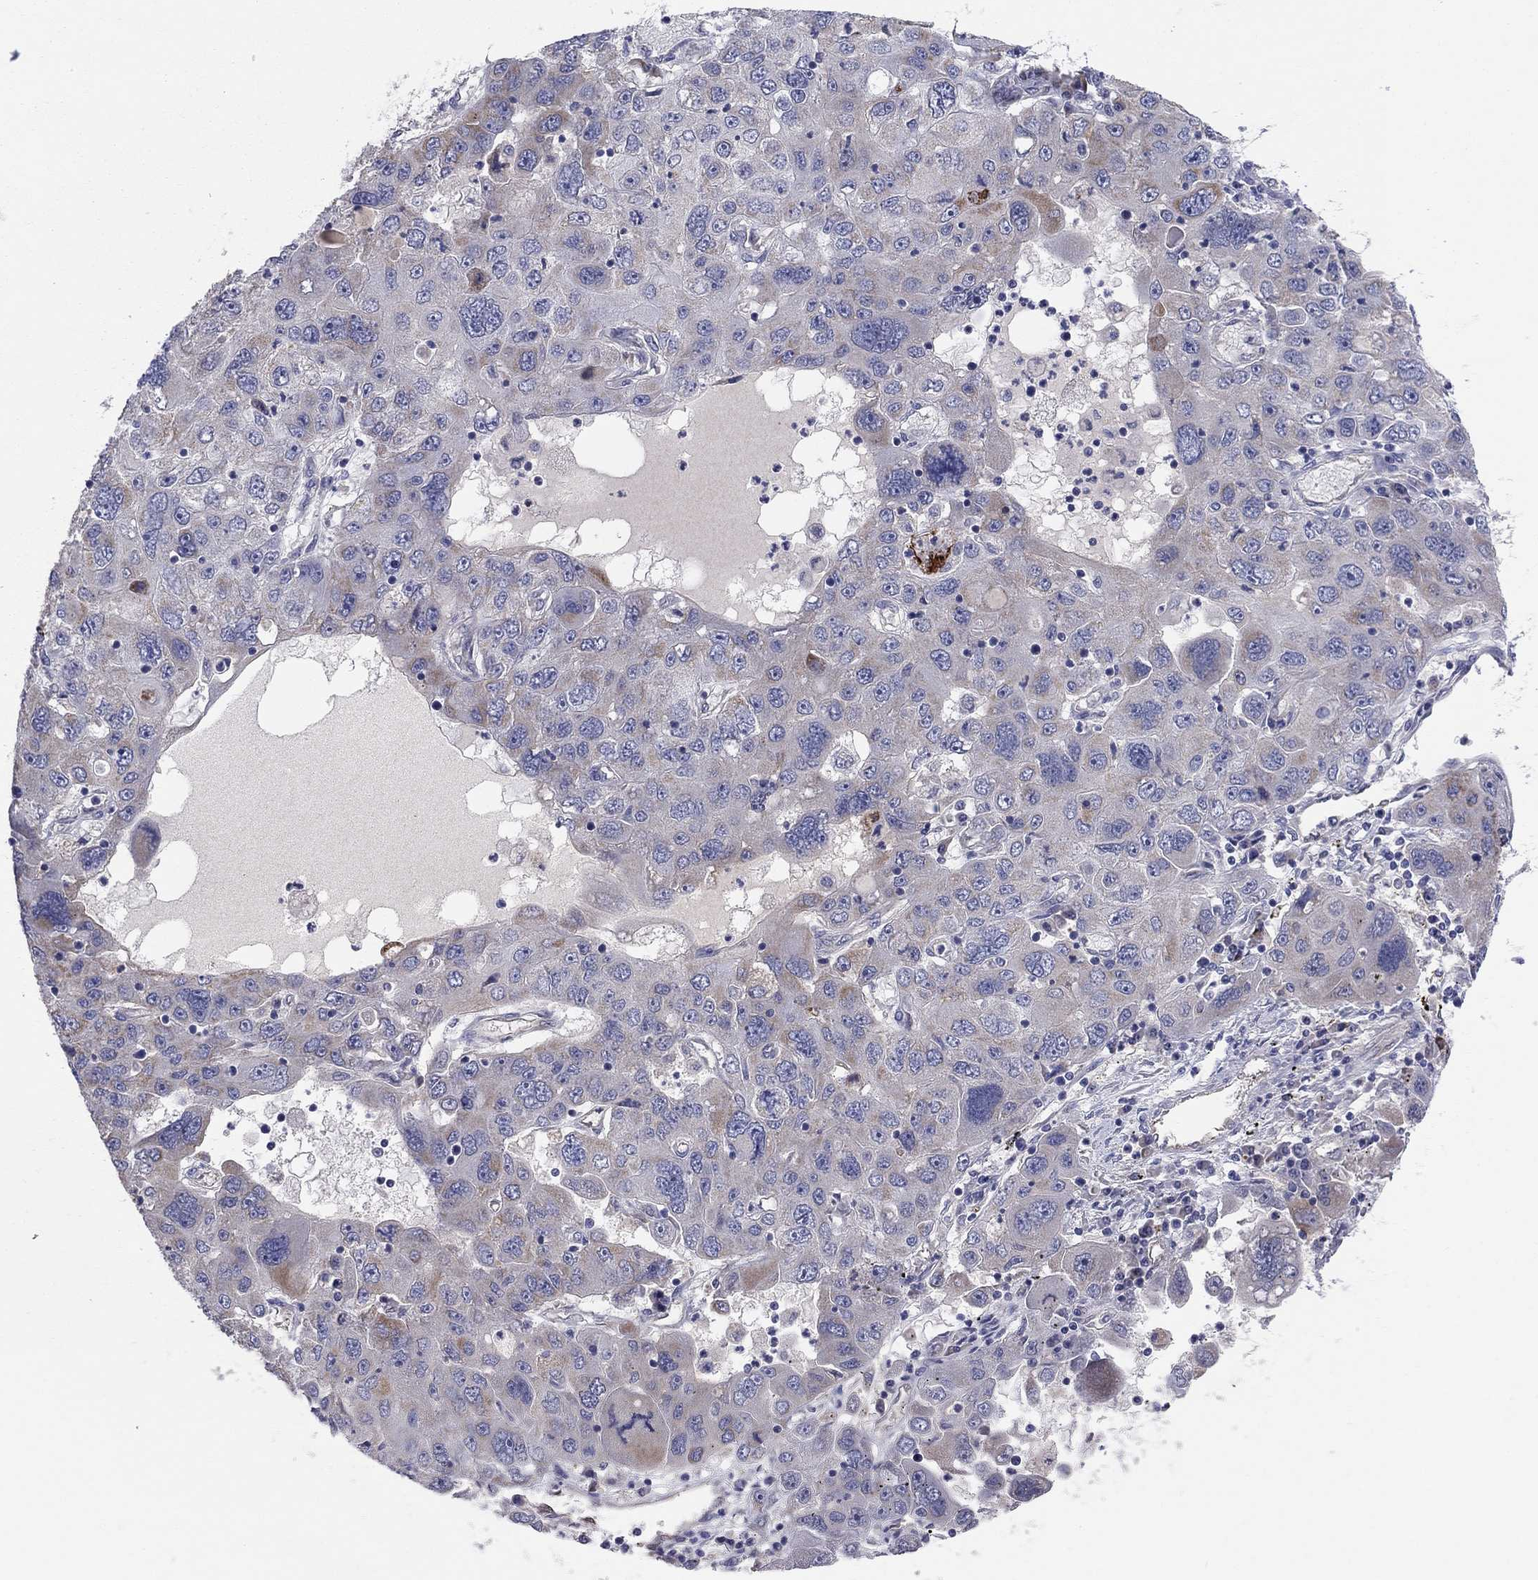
{"staining": {"intensity": "moderate", "quantity": "<25%", "location": "cytoplasmic/membranous"}, "tissue": "stomach cancer", "cell_type": "Tumor cells", "image_type": "cancer", "snomed": [{"axis": "morphology", "description": "Adenocarcinoma, NOS"}, {"axis": "topography", "description": "Stomach"}], "caption": "Stomach cancer was stained to show a protein in brown. There is low levels of moderate cytoplasmic/membranous positivity in approximately <25% of tumor cells. The protein is stained brown, and the nuclei are stained in blue (DAB (3,3'-diaminobenzidine) IHC with brightfield microscopy, high magnification).", "gene": "EMP2", "patient": {"sex": "male", "age": 56}}